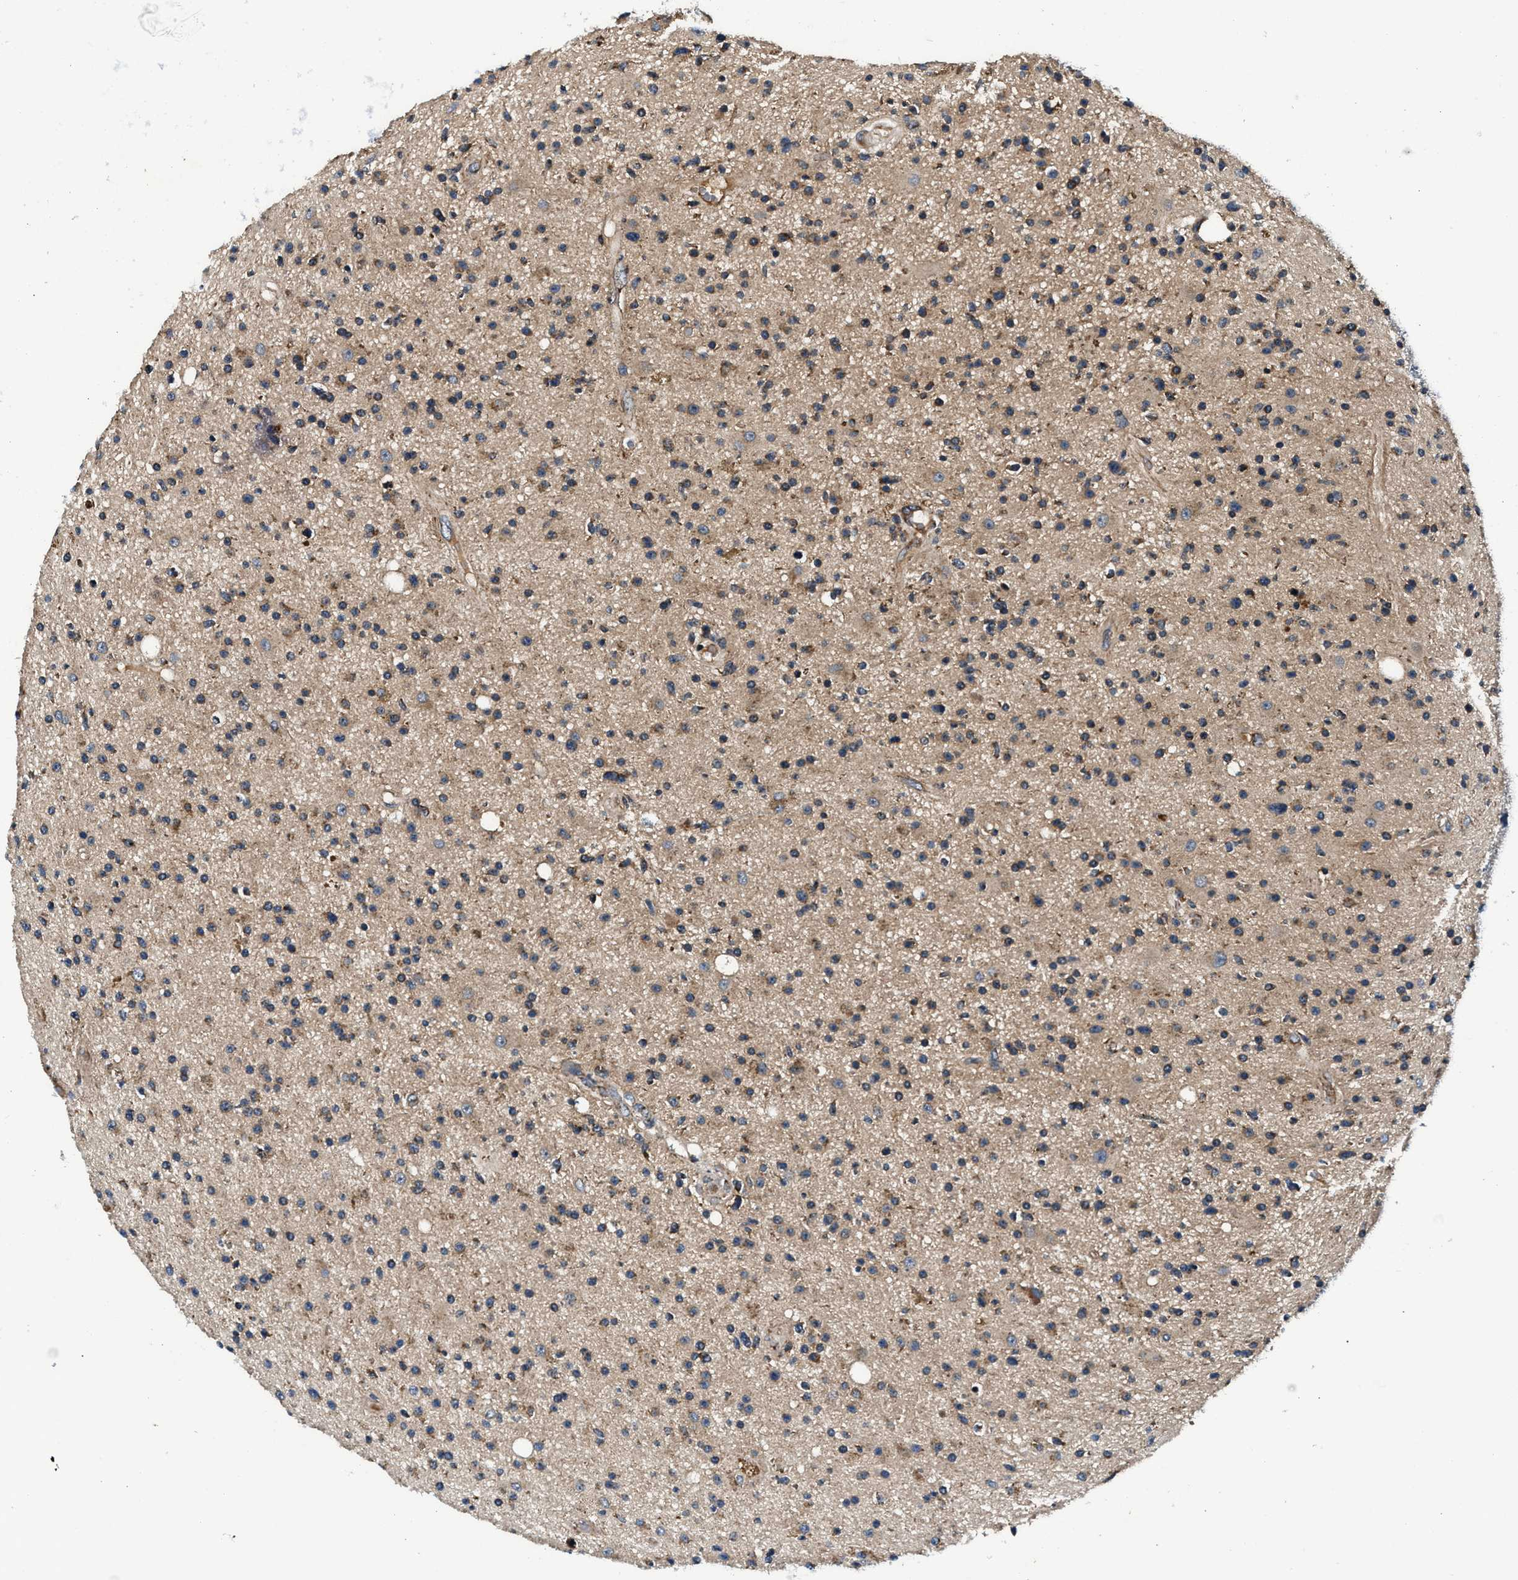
{"staining": {"intensity": "weak", "quantity": "25%-75%", "location": "cytoplasmic/membranous"}, "tissue": "glioma", "cell_type": "Tumor cells", "image_type": "cancer", "snomed": [{"axis": "morphology", "description": "Glioma, malignant, High grade"}, {"axis": "topography", "description": "Brain"}], "caption": "Glioma stained with DAB (3,3'-diaminobenzidine) IHC exhibits low levels of weak cytoplasmic/membranous expression in about 25%-75% of tumor cells. Using DAB (brown) and hematoxylin (blue) stains, captured at high magnification using brightfield microscopy.", "gene": "IMMT", "patient": {"sex": "male", "age": 33}}